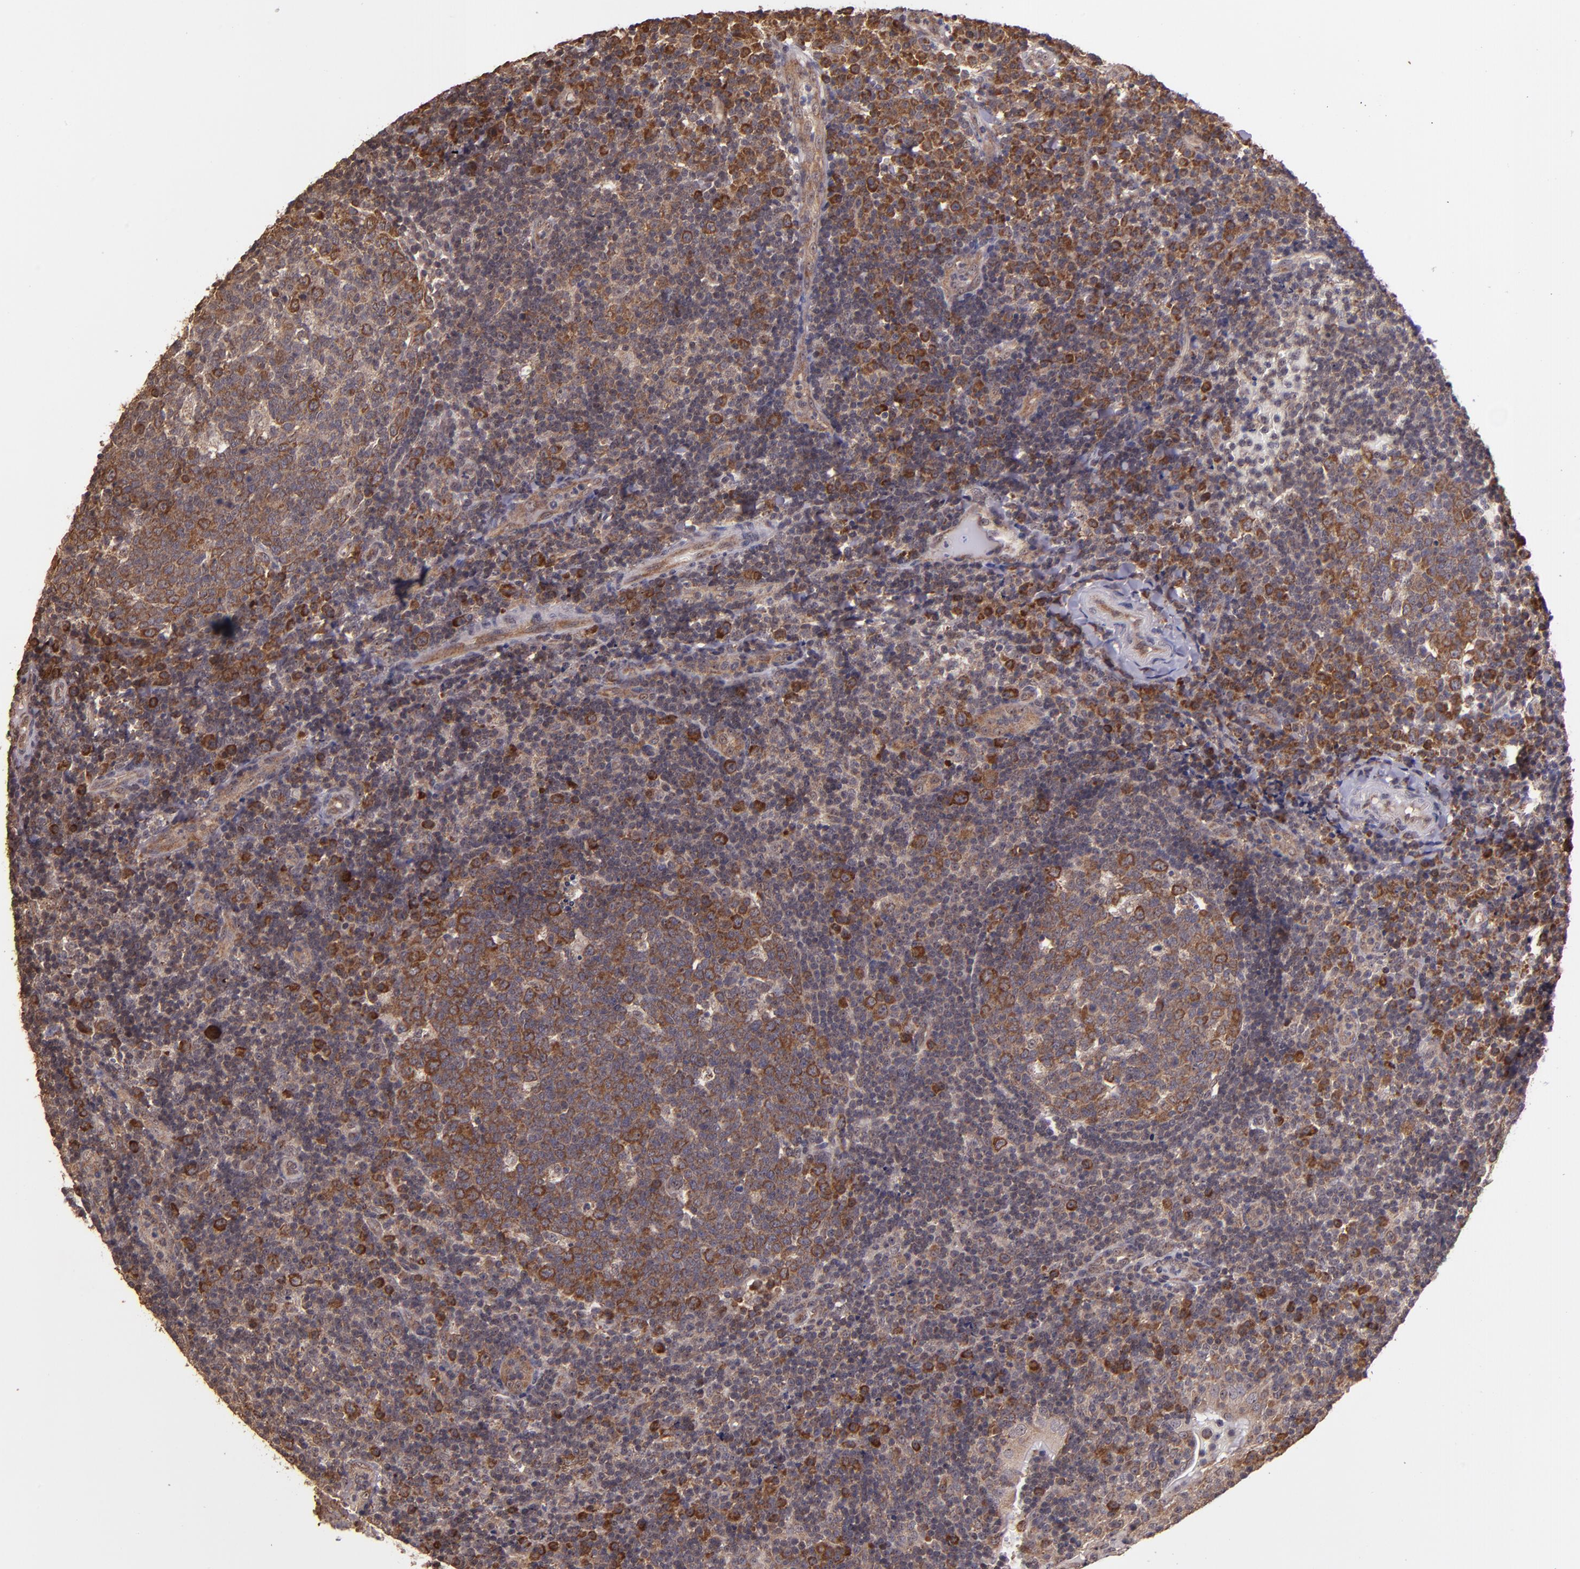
{"staining": {"intensity": "strong", "quantity": ">75%", "location": "cytoplasmic/membranous"}, "tissue": "tonsil", "cell_type": "Germinal center cells", "image_type": "normal", "snomed": [{"axis": "morphology", "description": "Normal tissue, NOS"}, {"axis": "topography", "description": "Tonsil"}], "caption": "DAB (3,3'-diaminobenzidine) immunohistochemical staining of benign tonsil exhibits strong cytoplasmic/membranous protein staining in about >75% of germinal center cells. (brown staining indicates protein expression, while blue staining denotes nuclei).", "gene": "USP51", "patient": {"sex": "female", "age": 40}}